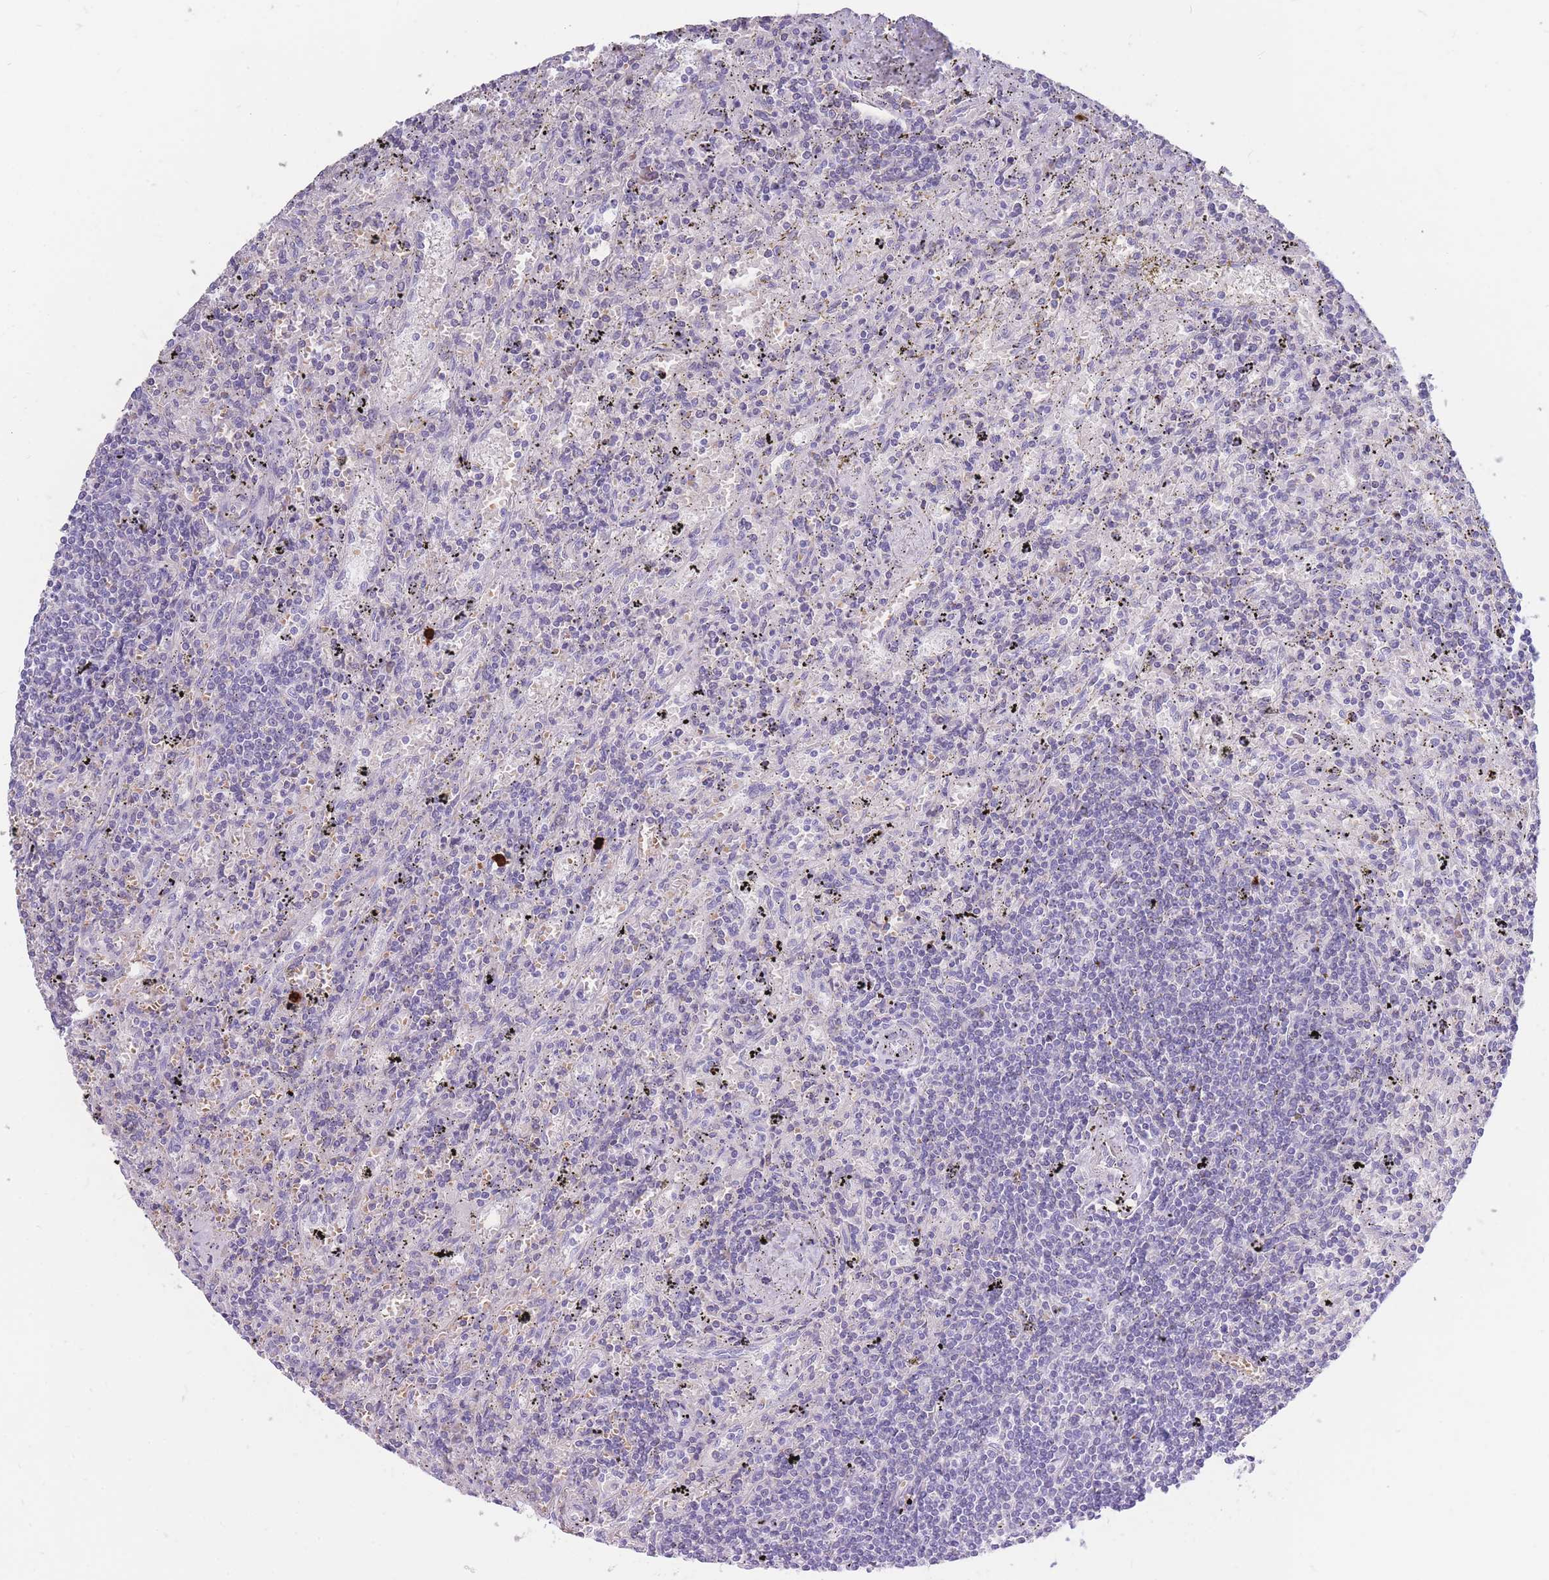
{"staining": {"intensity": "negative", "quantity": "none", "location": "none"}, "tissue": "lymphoma", "cell_type": "Tumor cells", "image_type": "cancer", "snomed": [{"axis": "morphology", "description": "Malignant lymphoma, non-Hodgkin's type, Low grade"}, {"axis": "topography", "description": "Spleen"}], "caption": "Immunohistochemistry micrograph of neoplastic tissue: human malignant lymphoma, non-Hodgkin's type (low-grade) stained with DAB exhibits no significant protein expression in tumor cells.", "gene": "TPSD1", "patient": {"sex": "male", "age": 76}}